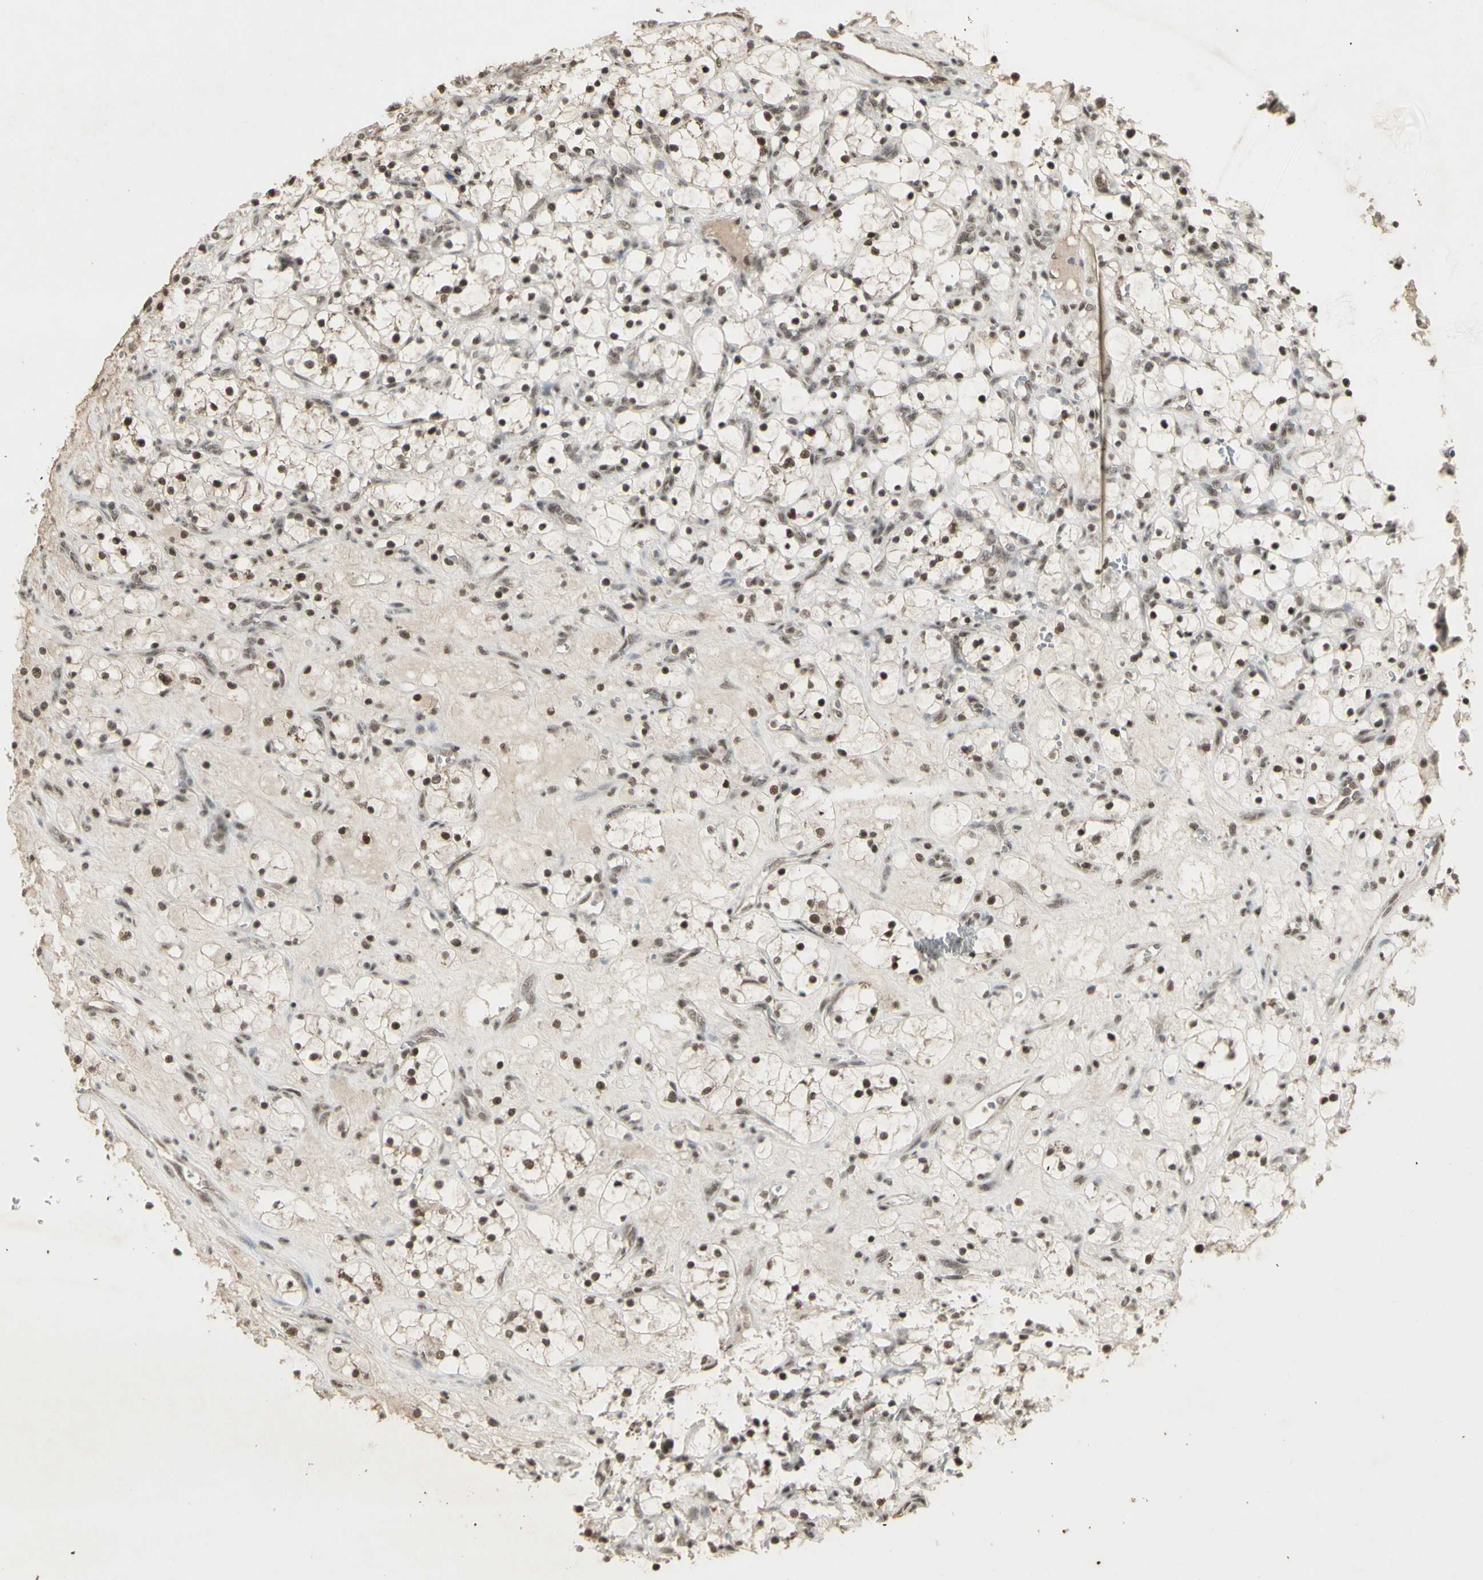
{"staining": {"intensity": "strong", "quantity": ">75%", "location": "nuclear"}, "tissue": "renal cancer", "cell_type": "Tumor cells", "image_type": "cancer", "snomed": [{"axis": "morphology", "description": "Adenocarcinoma, NOS"}, {"axis": "topography", "description": "Kidney"}], "caption": "DAB immunohistochemical staining of renal adenocarcinoma exhibits strong nuclear protein staining in approximately >75% of tumor cells. (DAB = brown stain, brightfield microscopy at high magnification).", "gene": "CCNT1", "patient": {"sex": "female", "age": 69}}